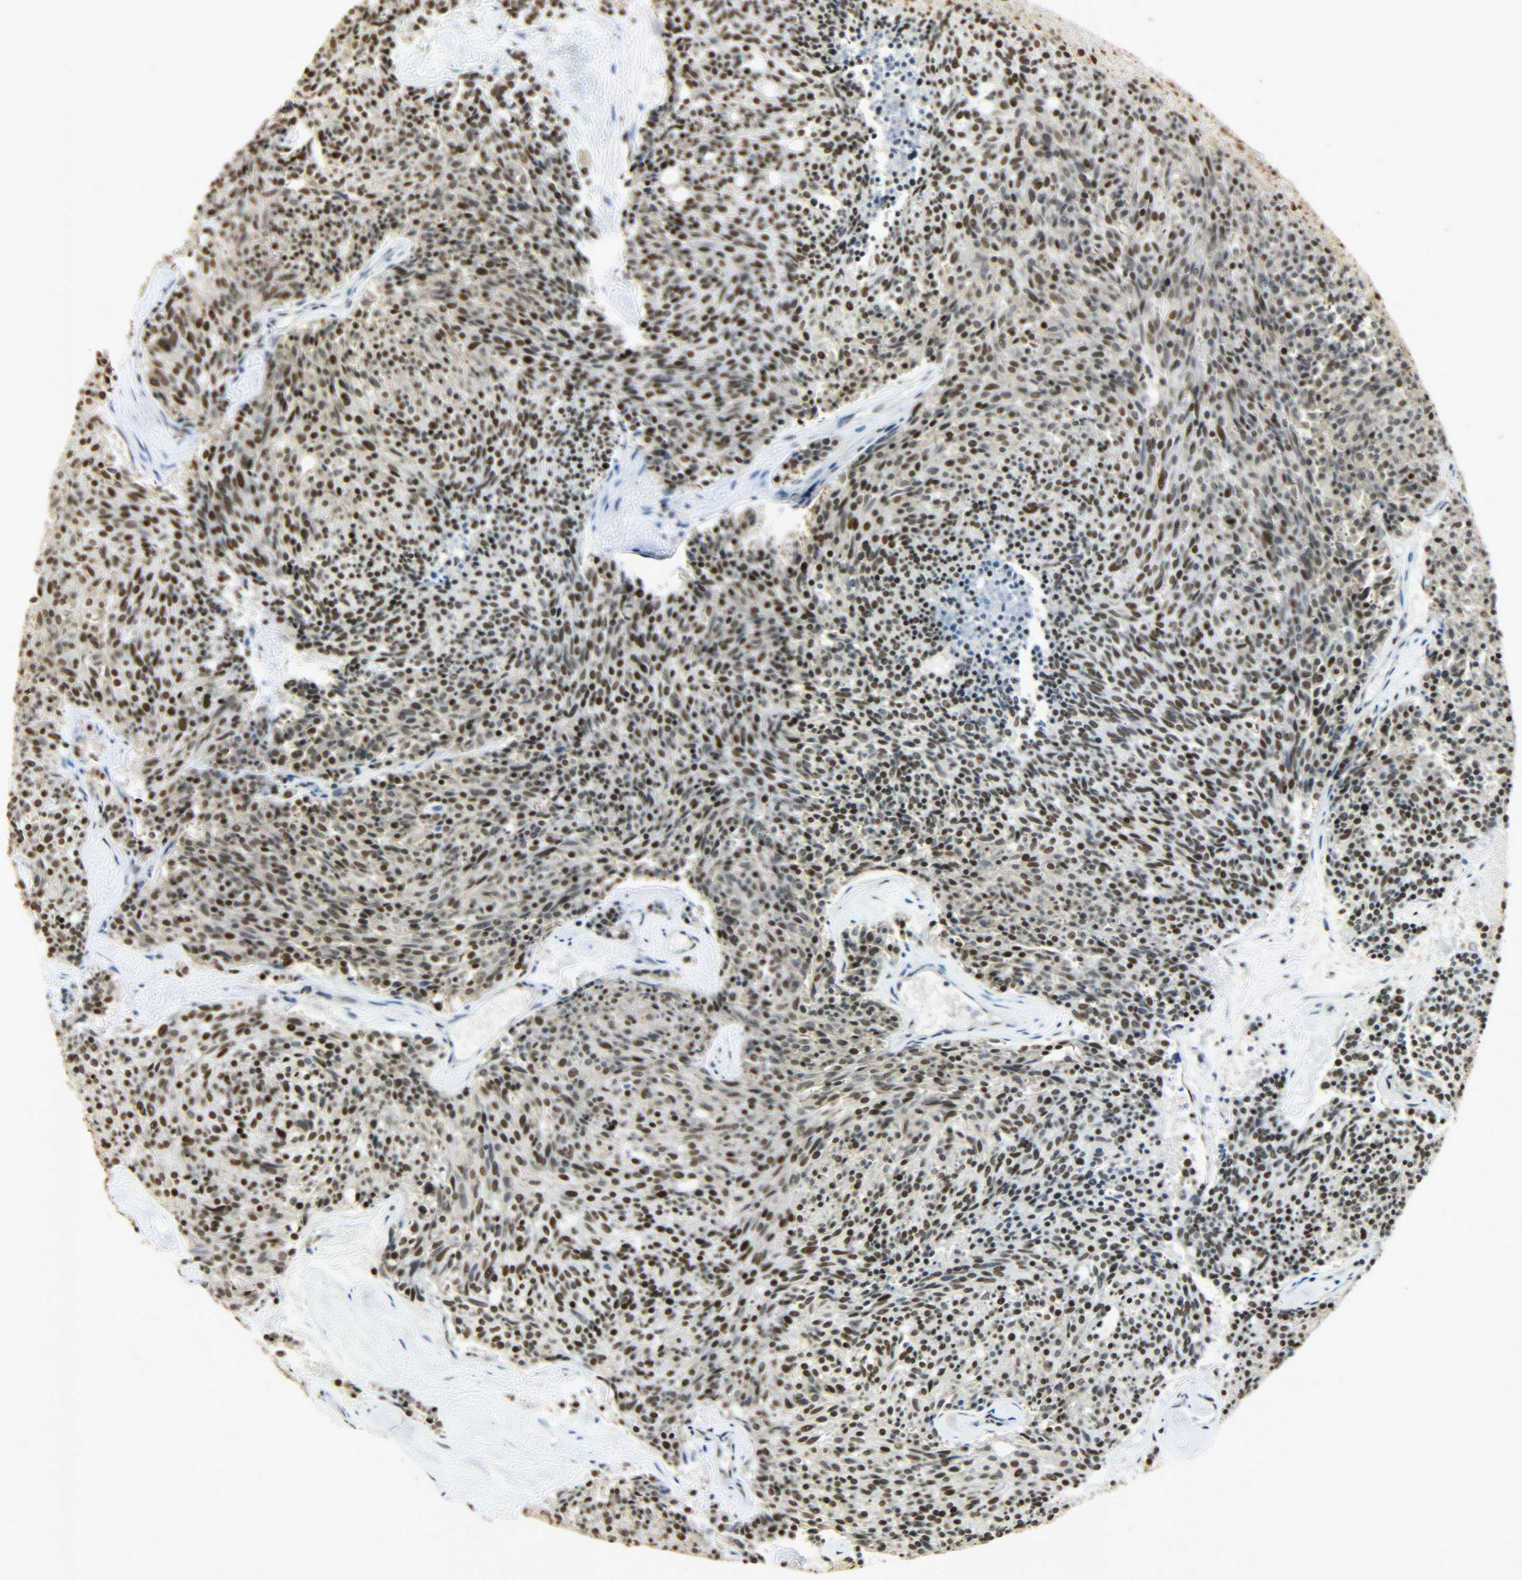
{"staining": {"intensity": "strong", "quantity": ">75%", "location": "nuclear"}, "tissue": "carcinoid", "cell_type": "Tumor cells", "image_type": "cancer", "snomed": [{"axis": "morphology", "description": "Carcinoid, malignant, NOS"}, {"axis": "topography", "description": "Pancreas"}], "caption": "This is an image of immunohistochemistry (IHC) staining of malignant carcinoid, which shows strong positivity in the nuclear of tumor cells.", "gene": "KHDRBS1", "patient": {"sex": "female", "age": 54}}